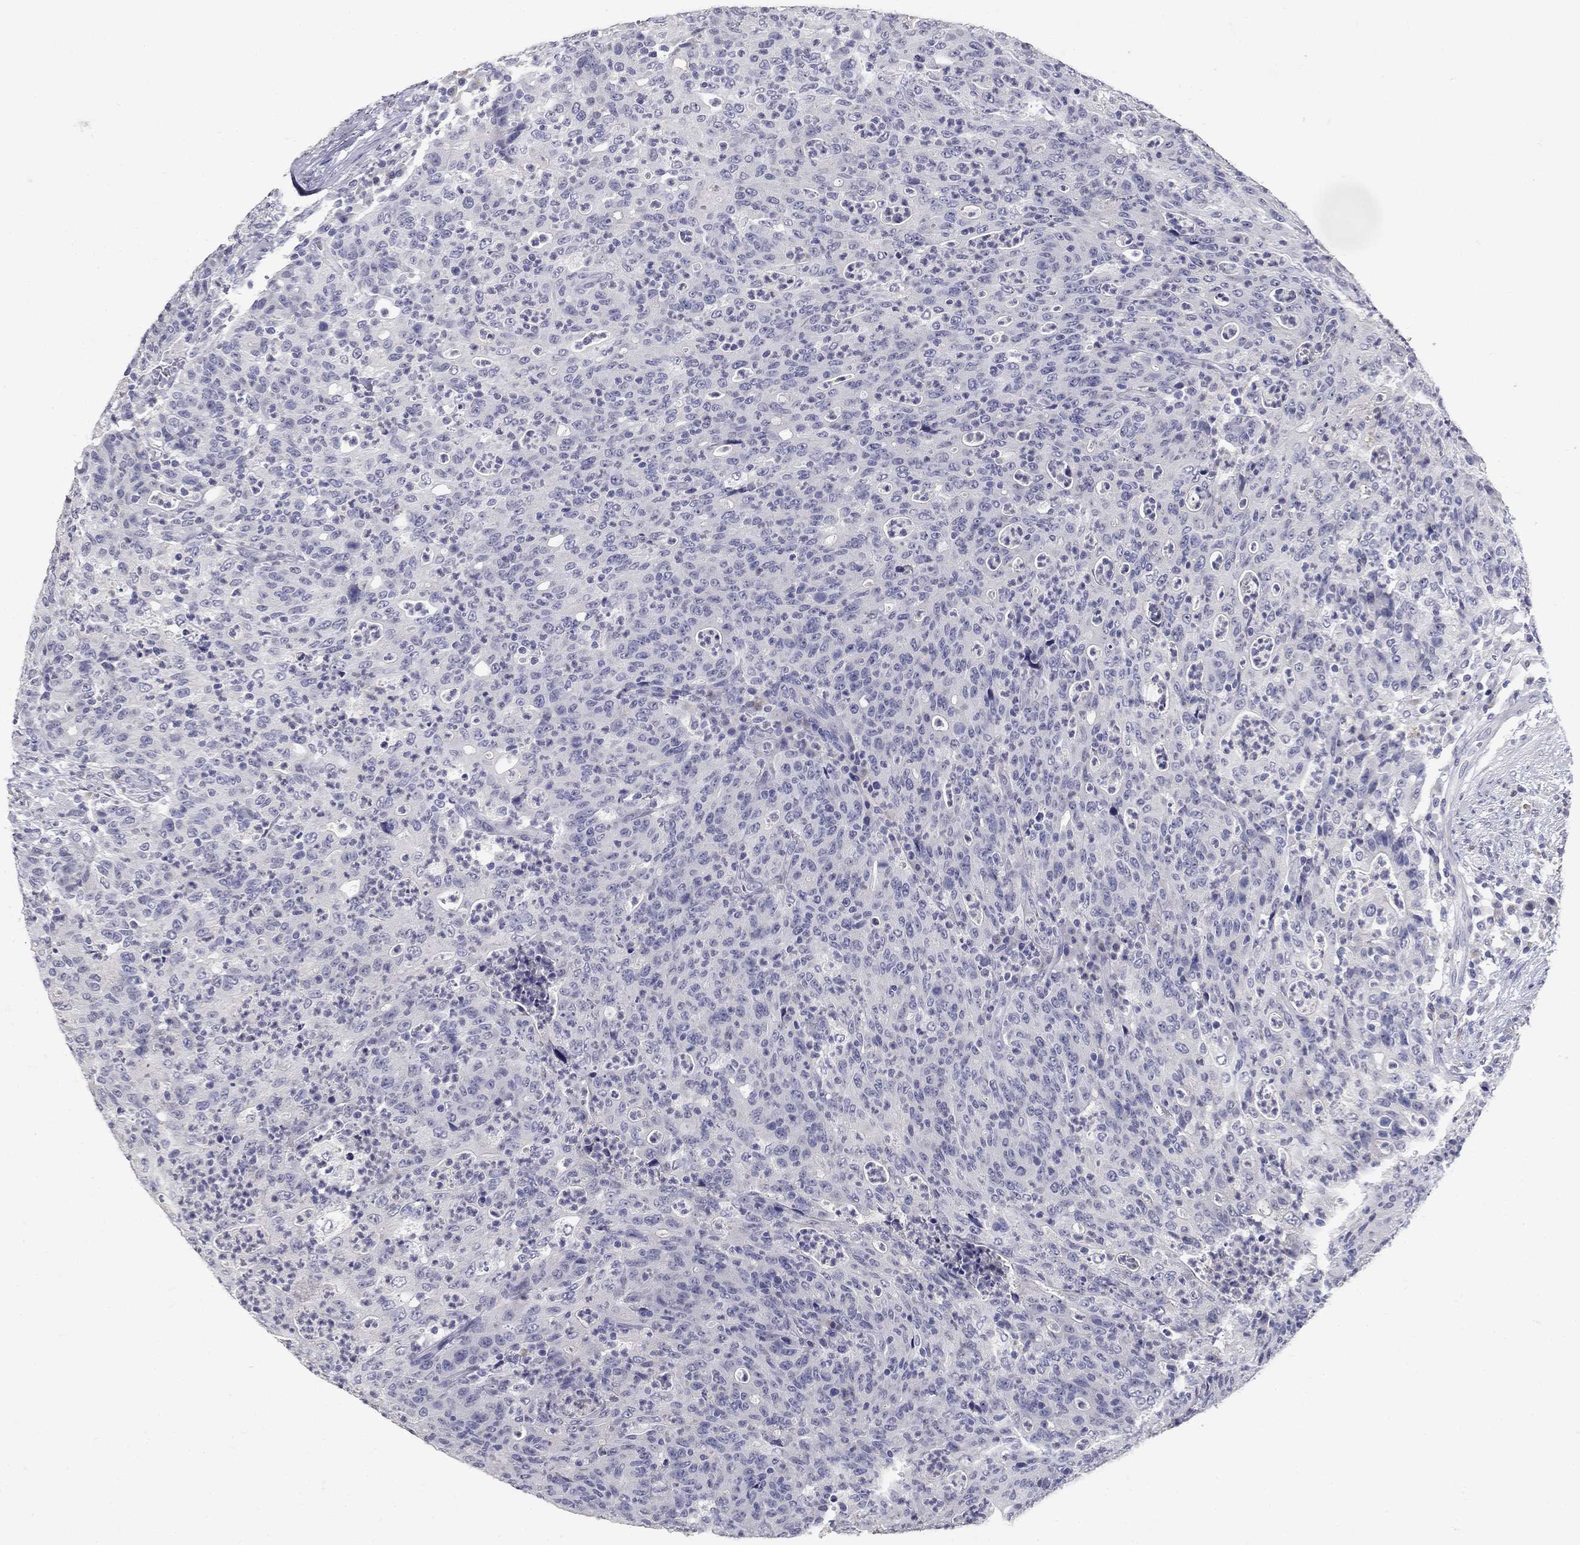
{"staining": {"intensity": "negative", "quantity": "none", "location": "none"}, "tissue": "colorectal cancer", "cell_type": "Tumor cells", "image_type": "cancer", "snomed": [{"axis": "morphology", "description": "Adenocarcinoma, NOS"}, {"axis": "topography", "description": "Colon"}], "caption": "Protein analysis of colorectal cancer (adenocarcinoma) demonstrates no significant staining in tumor cells.", "gene": "POMC", "patient": {"sex": "male", "age": 70}}